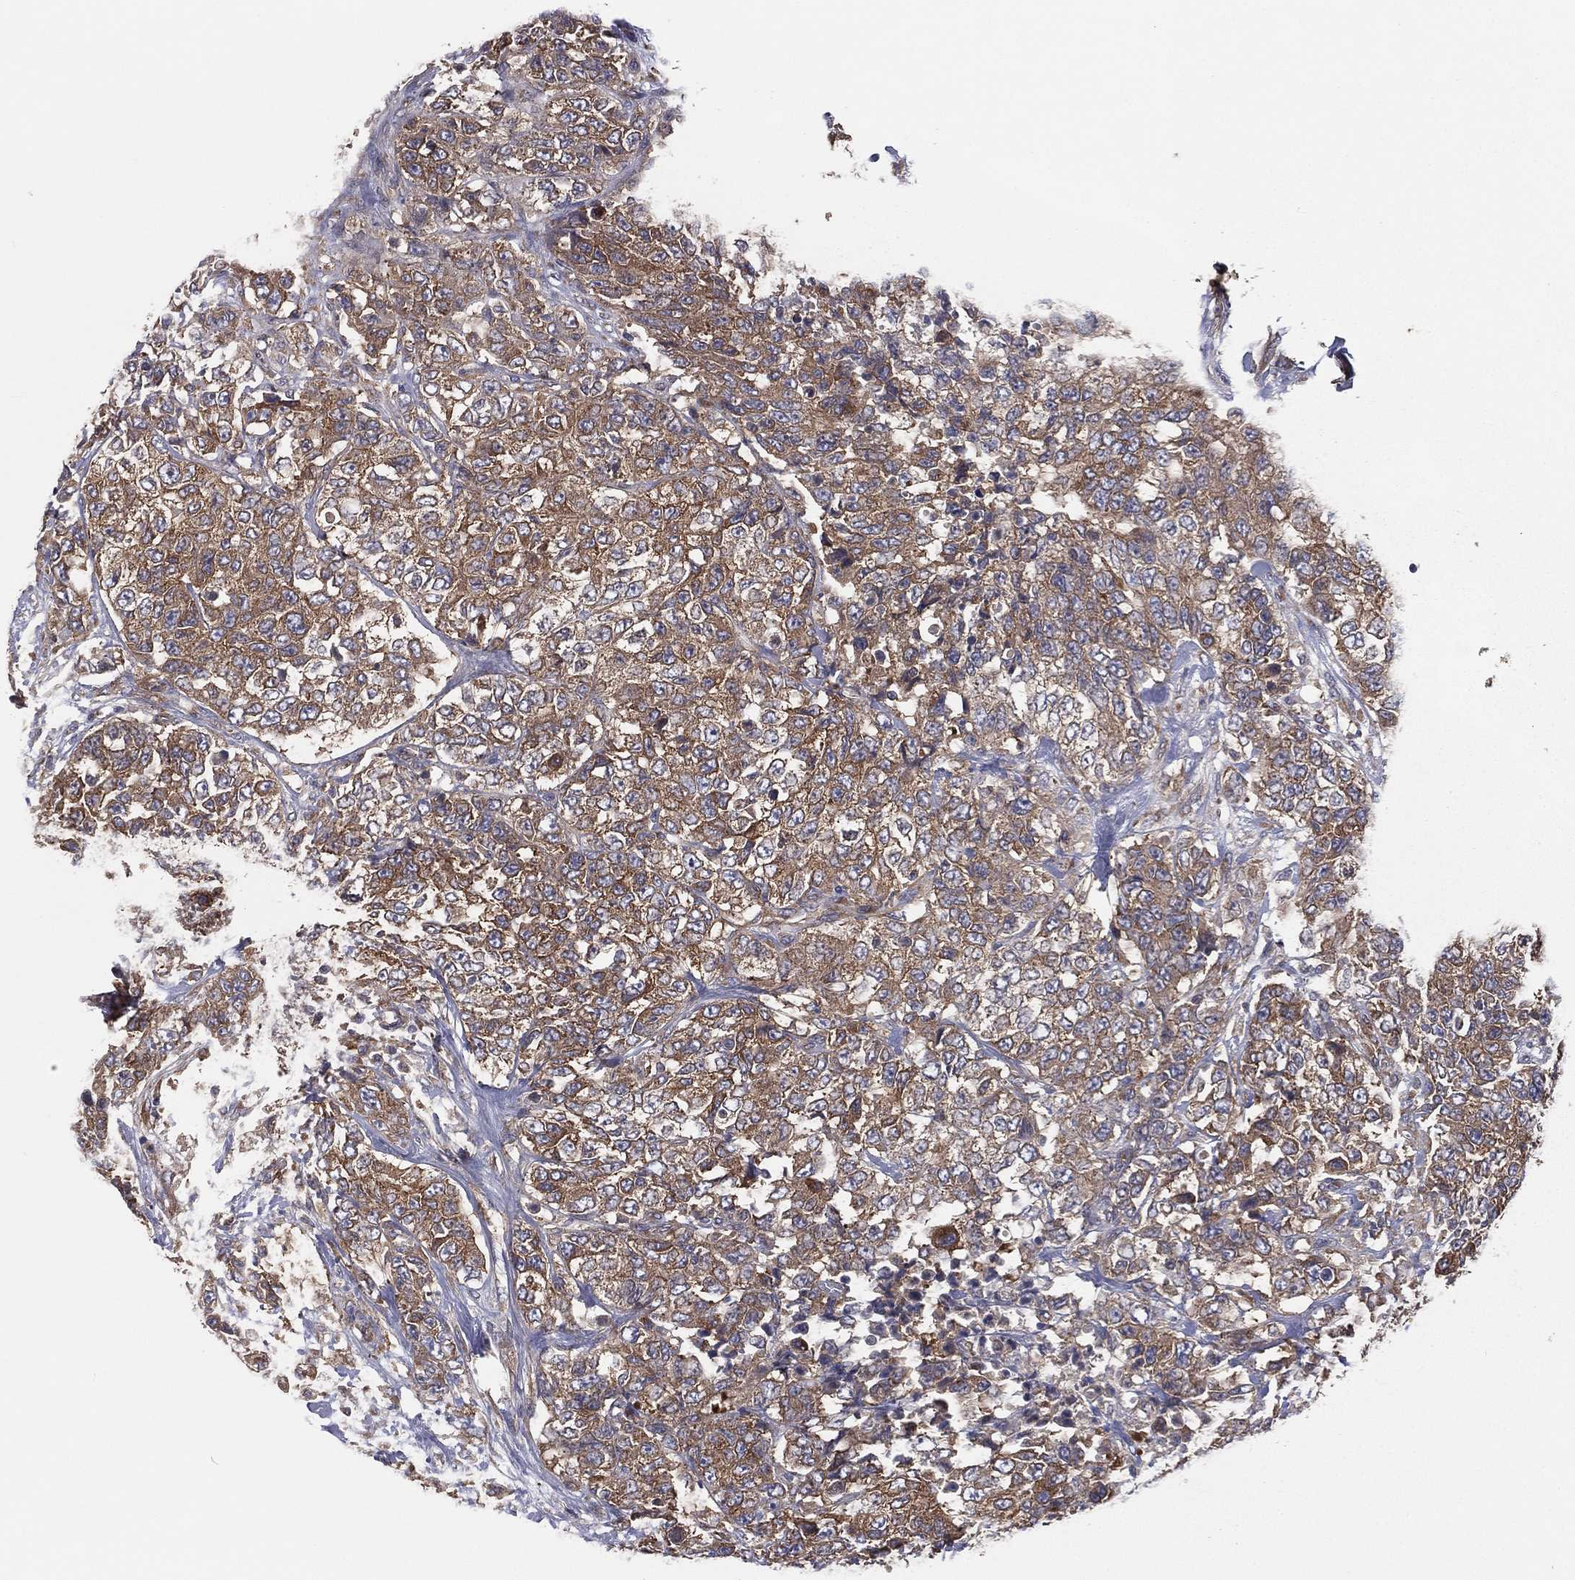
{"staining": {"intensity": "moderate", "quantity": ">75%", "location": "cytoplasmic/membranous"}, "tissue": "urothelial cancer", "cell_type": "Tumor cells", "image_type": "cancer", "snomed": [{"axis": "morphology", "description": "Urothelial carcinoma, High grade"}, {"axis": "topography", "description": "Urinary bladder"}], "caption": "Protein staining by immunohistochemistry displays moderate cytoplasmic/membranous positivity in approximately >75% of tumor cells in high-grade urothelial carcinoma. The protein of interest is stained brown, and the nuclei are stained in blue (DAB (3,3'-diaminobenzidine) IHC with brightfield microscopy, high magnification).", "gene": "EIF2B5", "patient": {"sex": "female", "age": 78}}